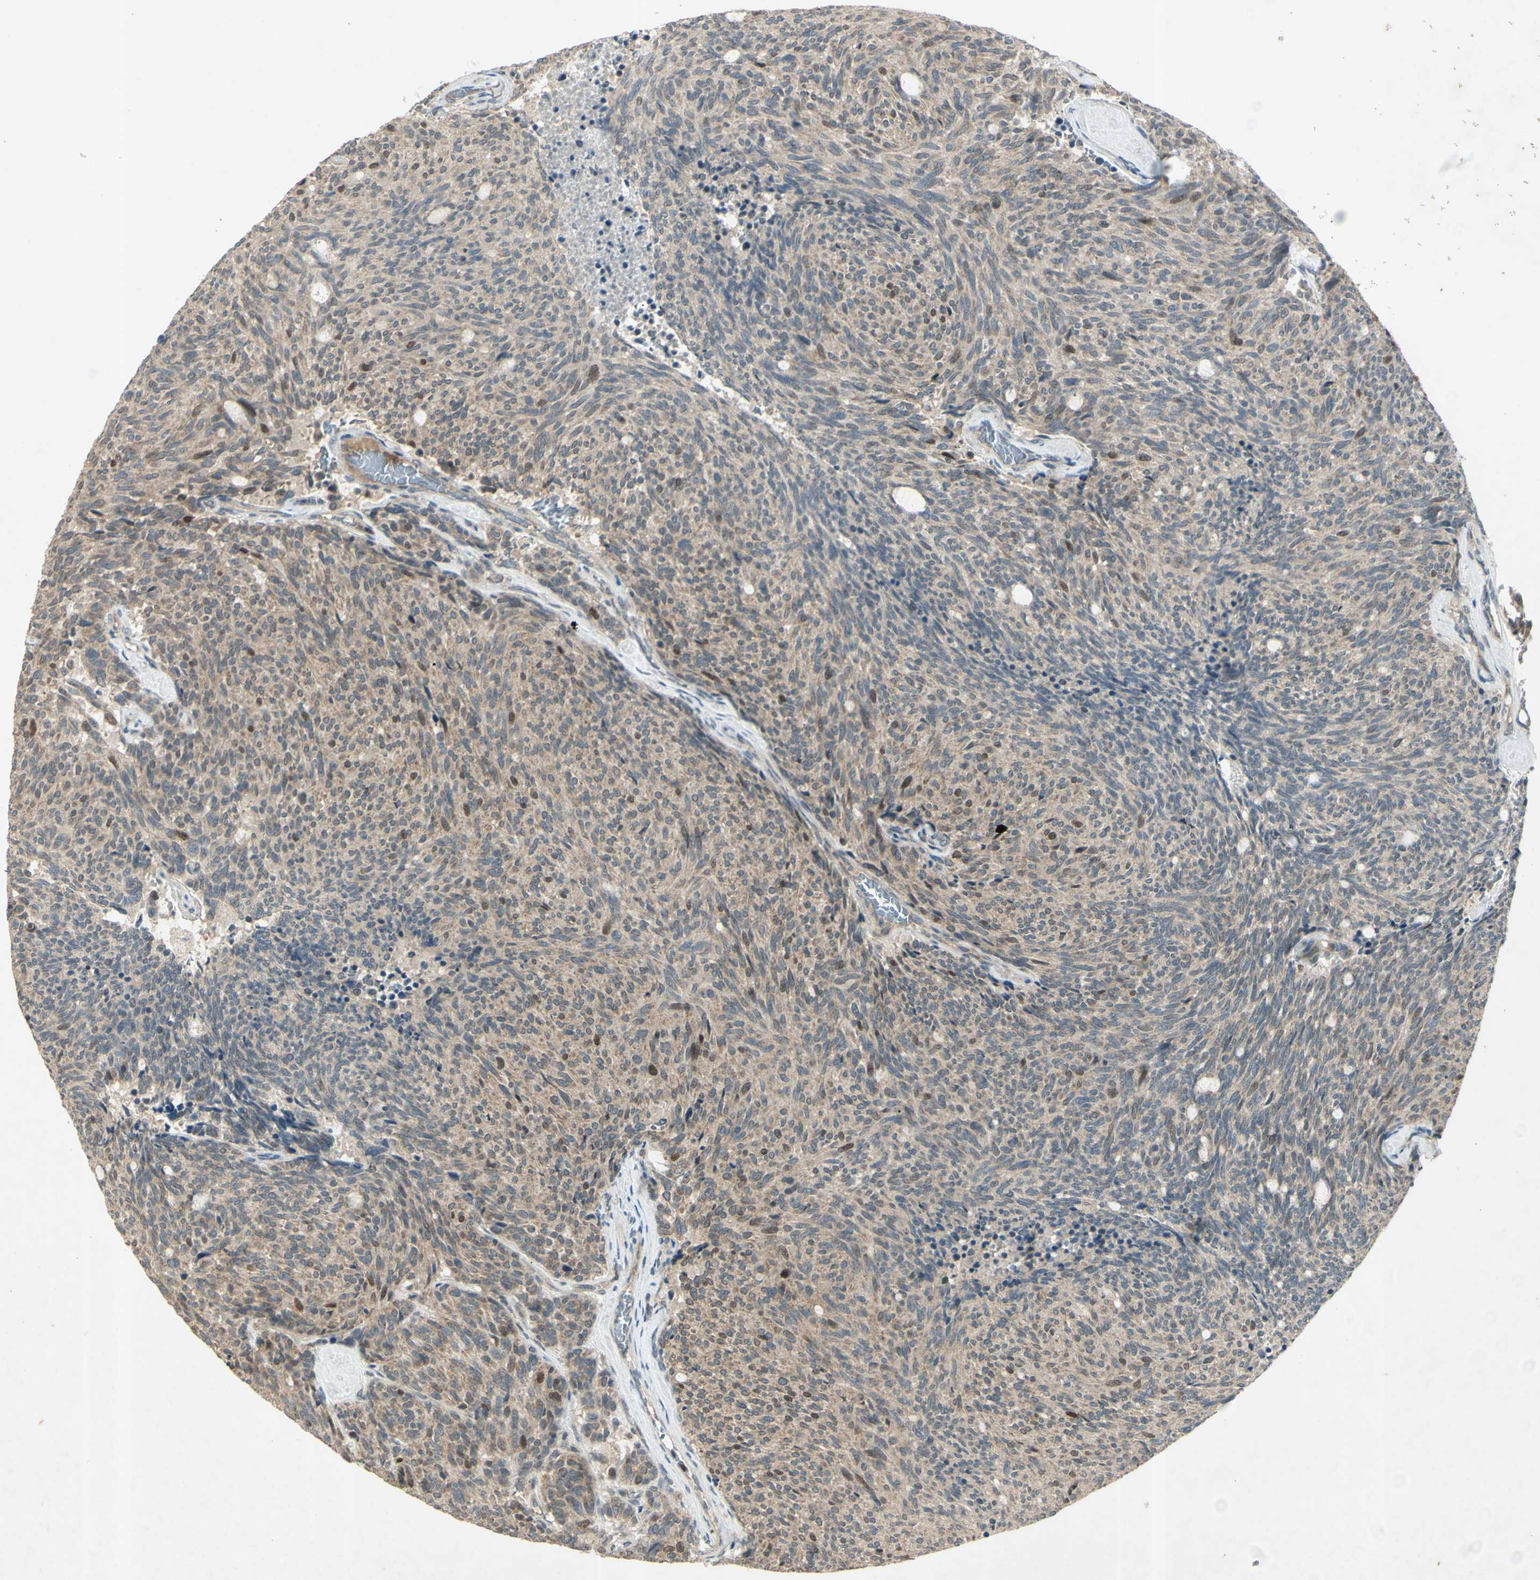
{"staining": {"intensity": "strong", "quantity": "<25%", "location": "nuclear"}, "tissue": "carcinoid", "cell_type": "Tumor cells", "image_type": "cancer", "snomed": [{"axis": "morphology", "description": "Carcinoid, malignant, NOS"}, {"axis": "topography", "description": "Pancreas"}], "caption": "Immunohistochemical staining of human malignant carcinoid displays medium levels of strong nuclear protein expression in about <25% of tumor cells.", "gene": "RAD18", "patient": {"sex": "female", "age": 54}}